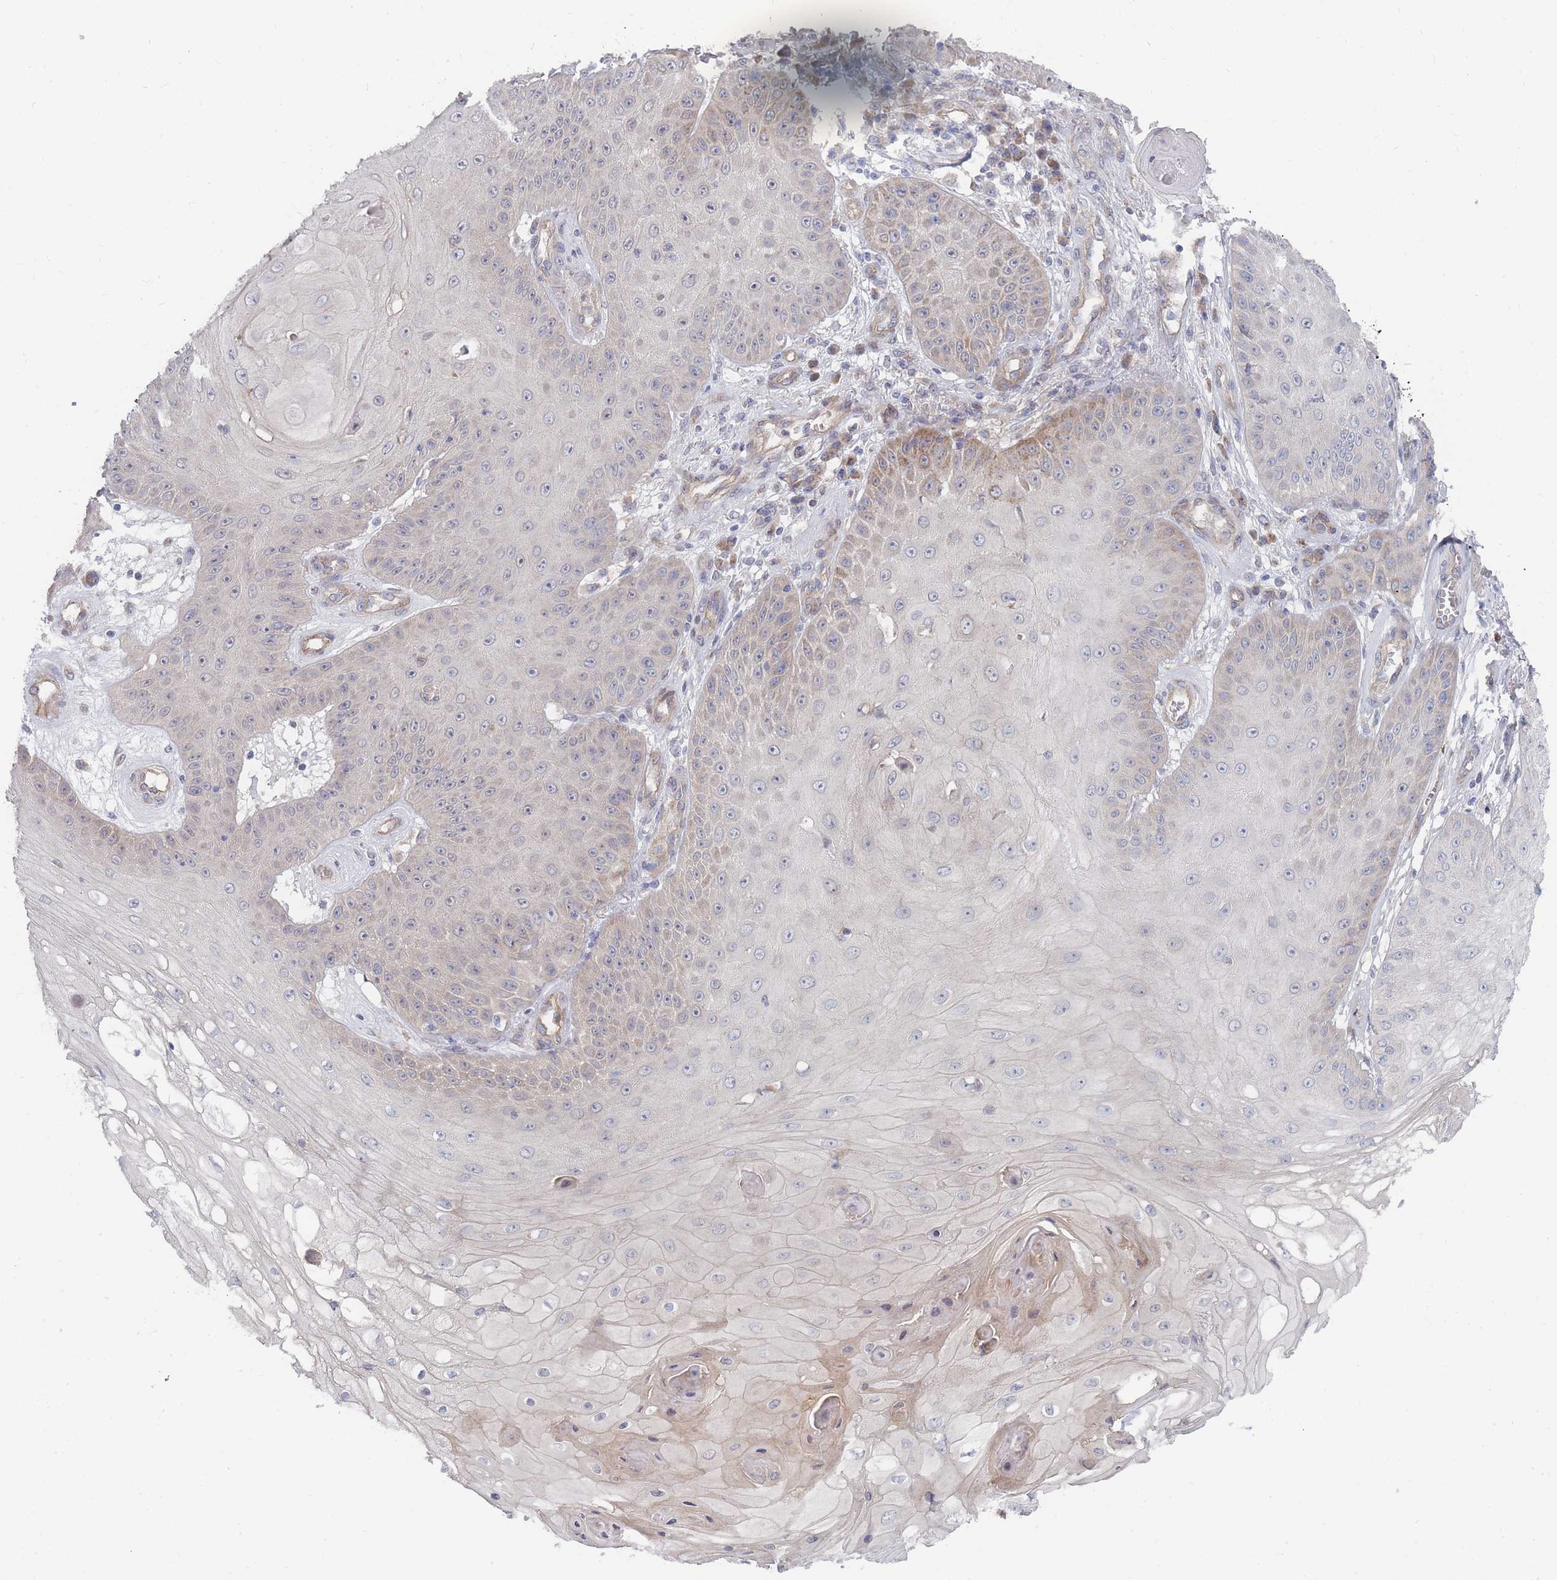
{"staining": {"intensity": "weak", "quantity": "25%-75%", "location": "cytoplasmic/membranous"}, "tissue": "skin cancer", "cell_type": "Tumor cells", "image_type": "cancer", "snomed": [{"axis": "morphology", "description": "Squamous cell carcinoma, NOS"}, {"axis": "topography", "description": "Skin"}], "caption": "Protein analysis of skin squamous cell carcinoma tissue displays weak cytoplasmic/membranous staining in approximately 25%-75% of tumor cells.", "gene": "NUB1", "patient": {"sex": "male", "age": 70}}